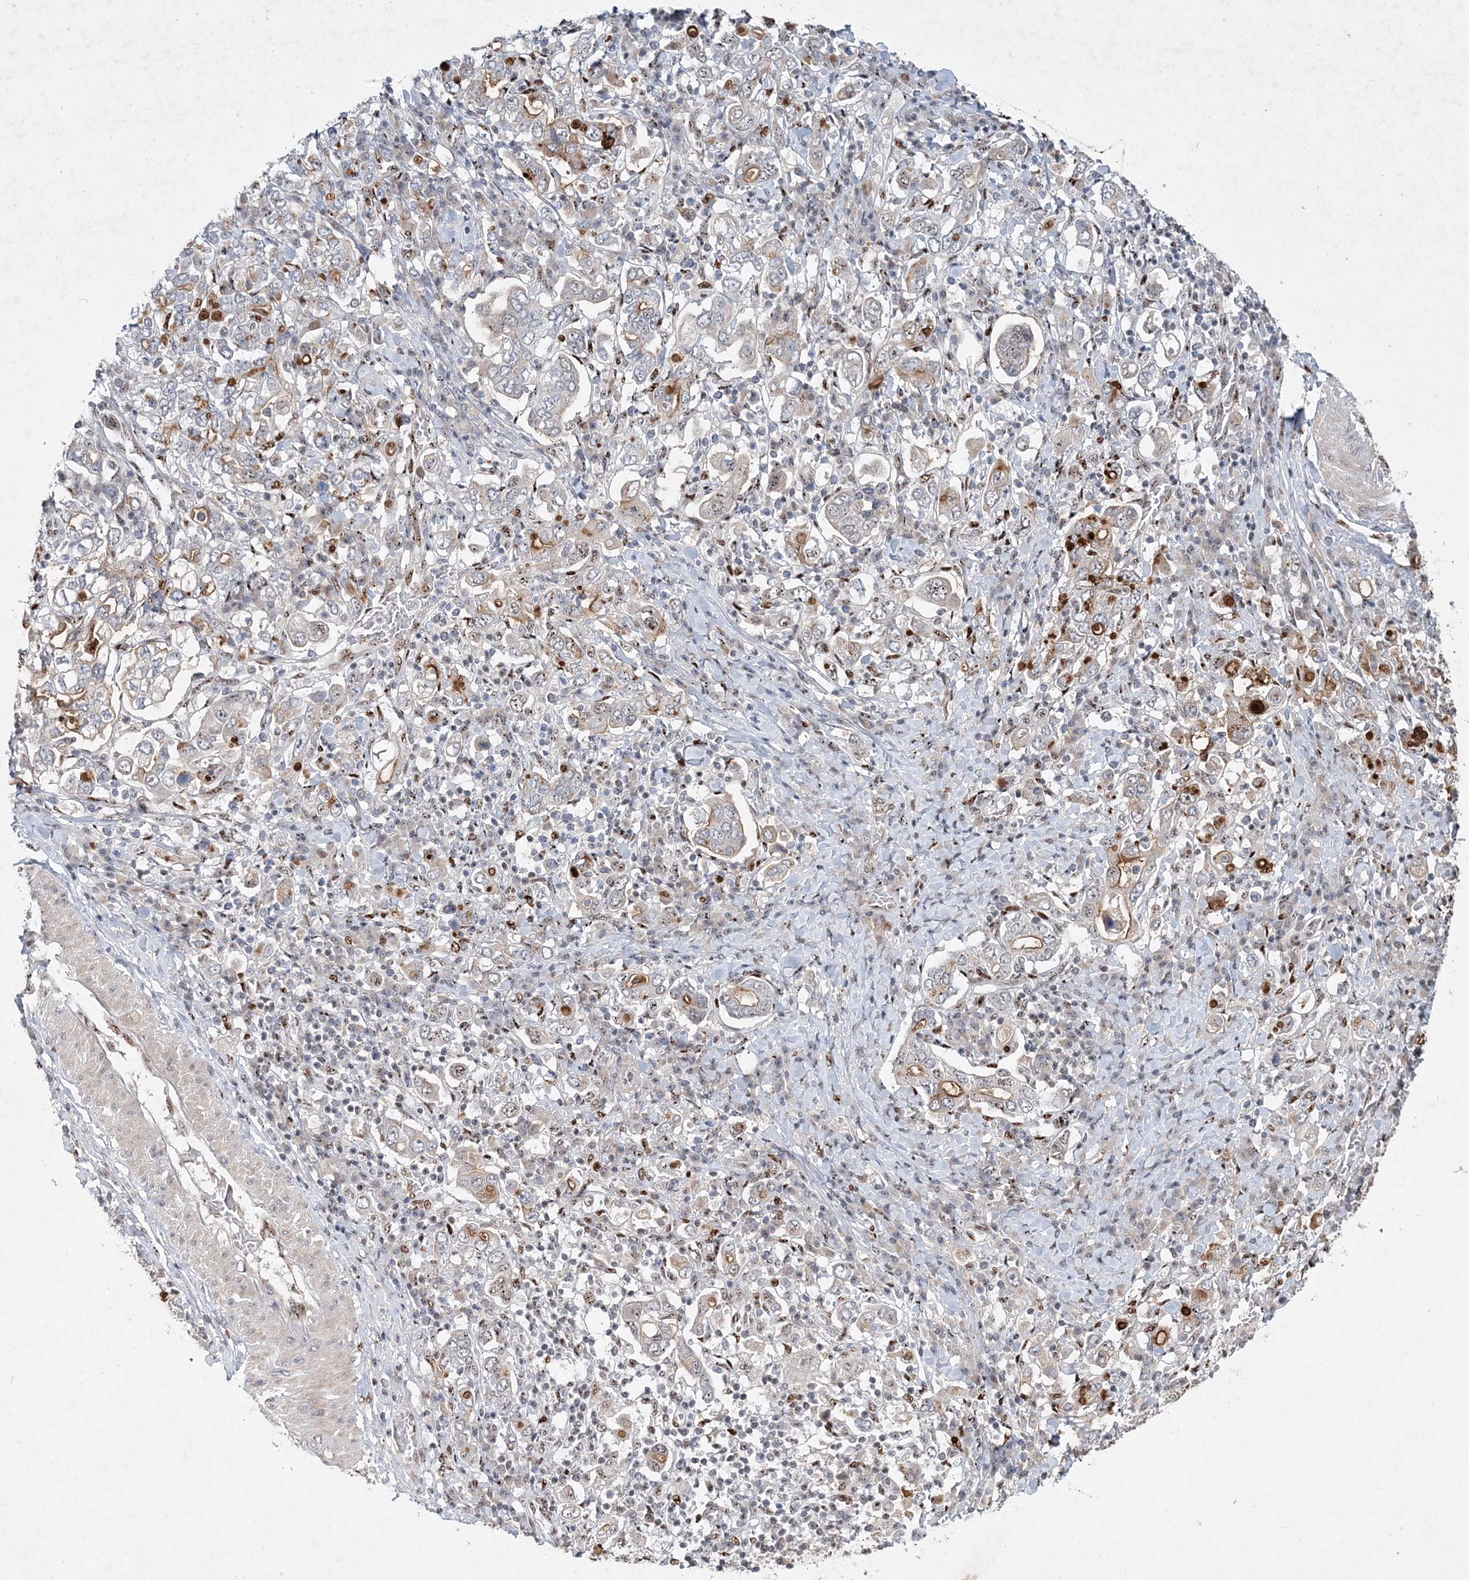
{"staining": {"intensity": "moderate", "quantity": "<25%", "location": "cytoplasmic/membranous"}, "tissue": "stomach cancer", "cell_type": "Tumor cells", "image_type": "cancer", "snomed": [{"axis": "morphology", "description": "Adenocarcinoma, NOS"}, {"axis": "topography", "description": "Stomach, upper"}], "caption": "Human adenocarcinoma (stomach) stained with a brown dye displays moderate cytoplasmic/membranous positive expression in about <25% of tumor cells.", "gene": "GIN1", "patient": {"sex": "male", "age": 62}}